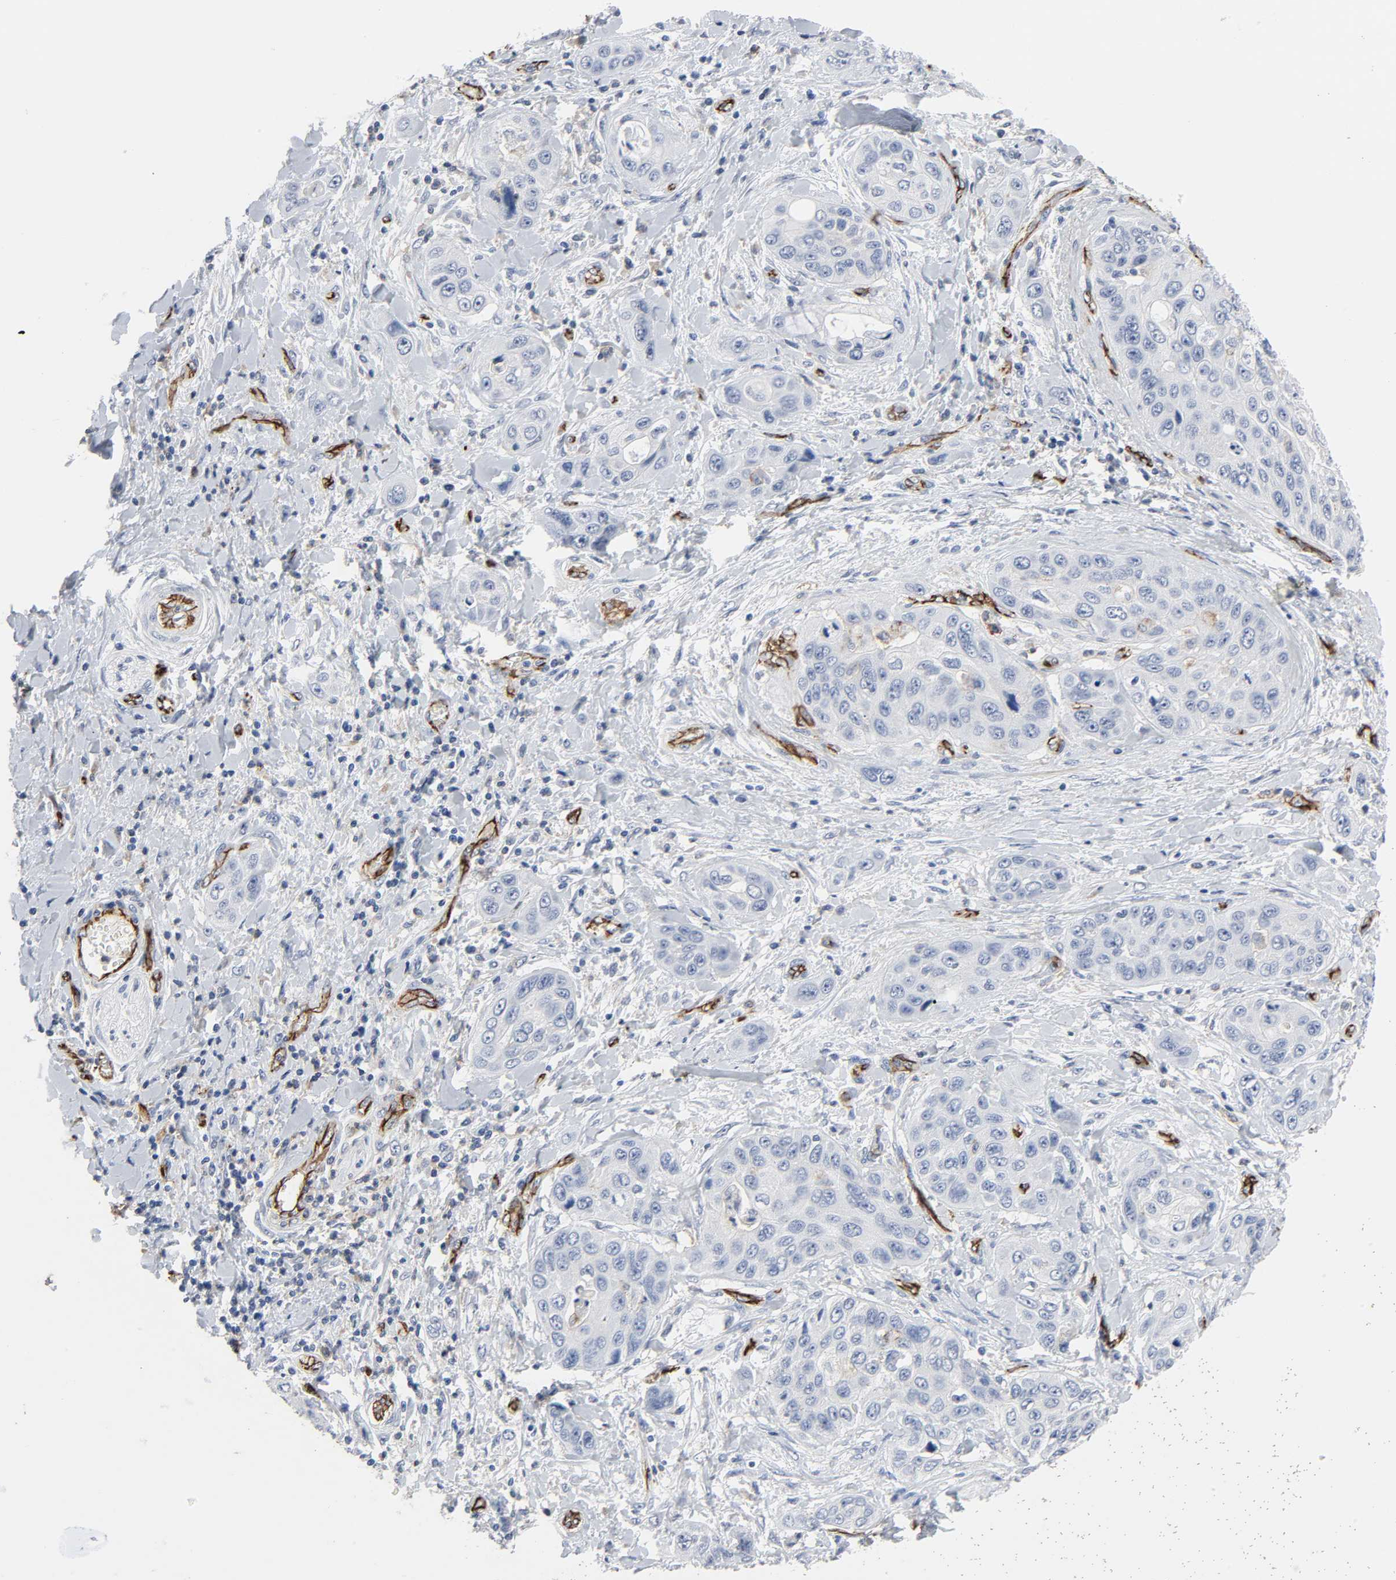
{"staining": {"intensity": "weak", "quantity": "<25%", "location": "cytoplasmic/membranous"}, "tissue": "pancreatic cancer", "cell_type": "Tumor cells", "image_type": "cancer", "snomed": [{"axis": "morphology", "description": "Adenocarcinoma, NOS"}, {"axis": "topography", "description": "Pancreas"}], "caption": "Immunohistochemical staining of adenocarcinoma (pancreatic) reveals no significant expression in tumor cells. The staining is performed using DAB brown chromogen with nuclei counter-stained in using hematoxylin.", "gene": "PECAM1", "patient": {"sex": "female", "age": 70}}